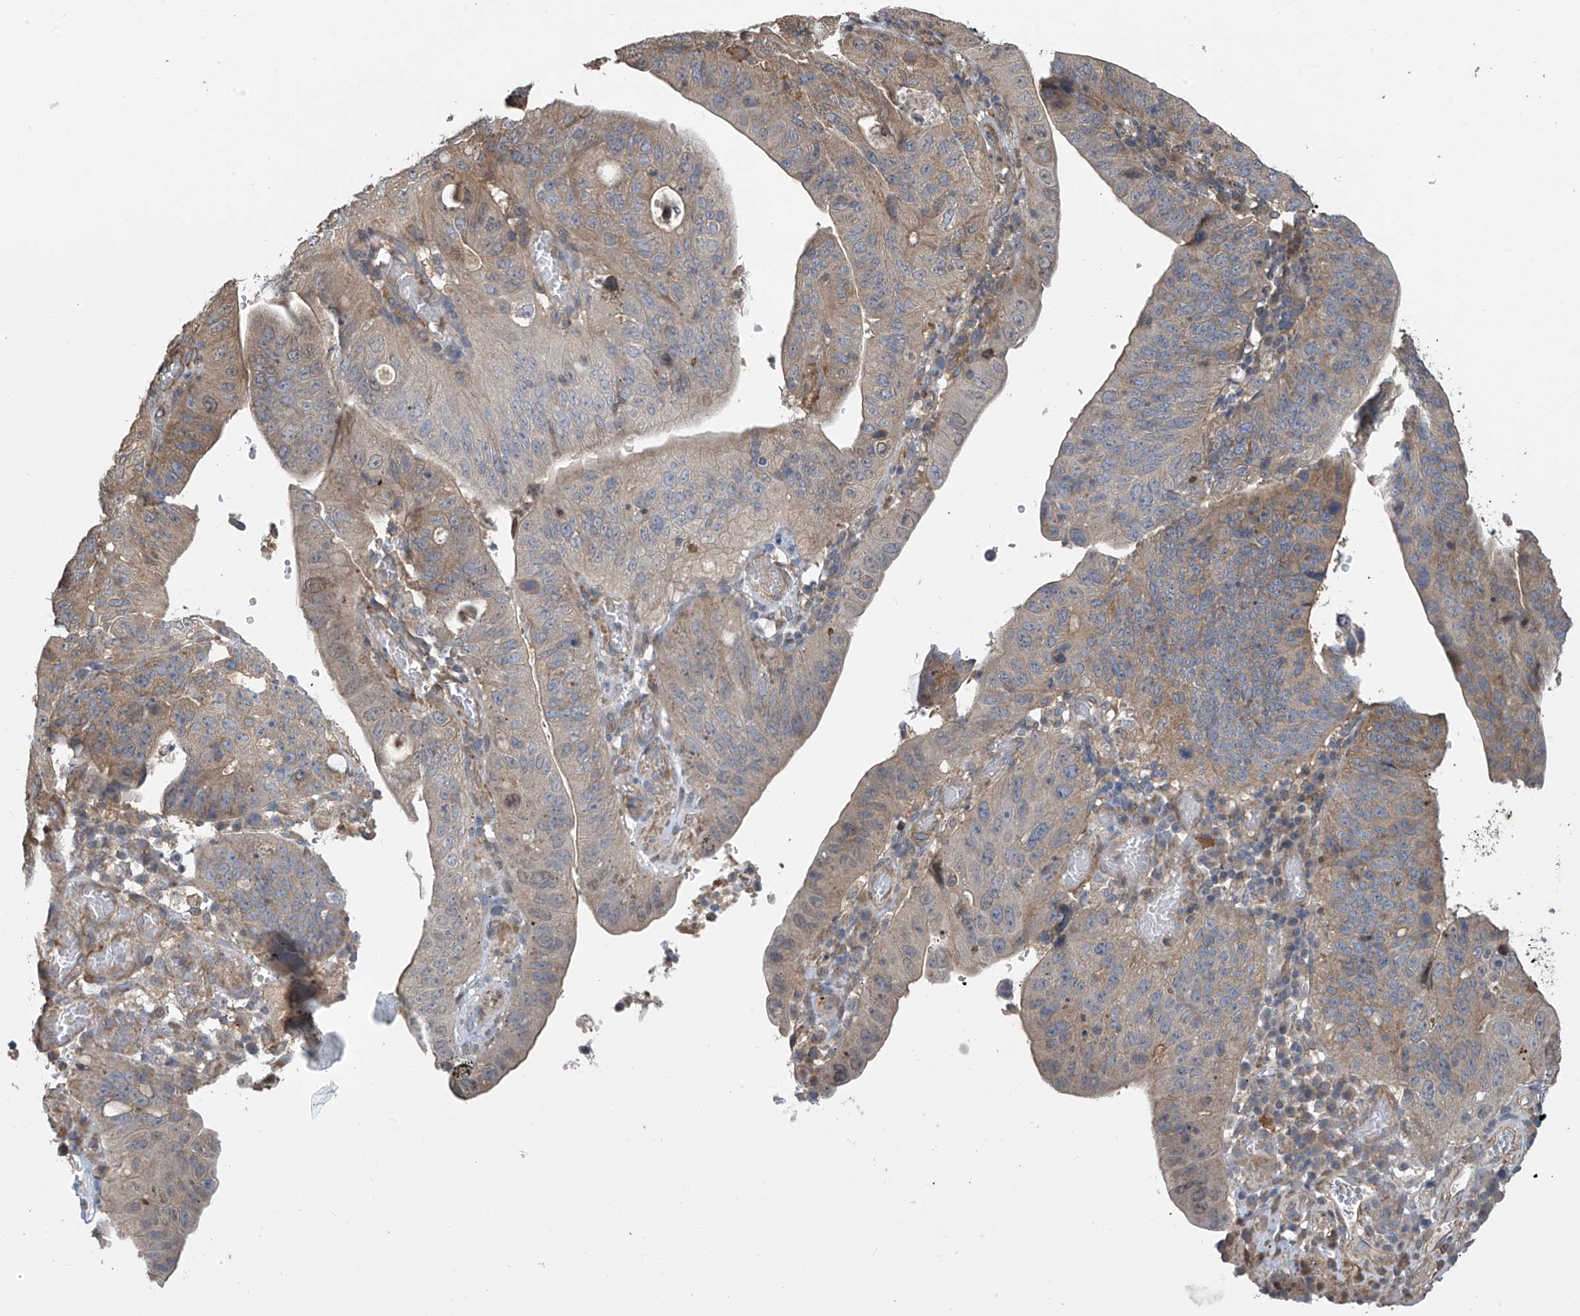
{"staining": {"intensity": "weak", "quantity": "25%-75%", "location": "cytoplasmic/membranous"}, "tissue": "stomach cancer", "cell_type": "Tumor cells", "image_type": "cancer", "snomed": [{"axis": "morphology", "description": "Adenocarcinoma, NOS"}, {"axis": "topography", "description": "Stomach"}], "caption": "Tumor cells exhibit low levels of weak cytoplasmic/membranous expression in about 25%-75% of cells in human adenocarcinoma (stomach).", "gene": "PHACTR4", "patient": {"sex": "female", "age": 59}}